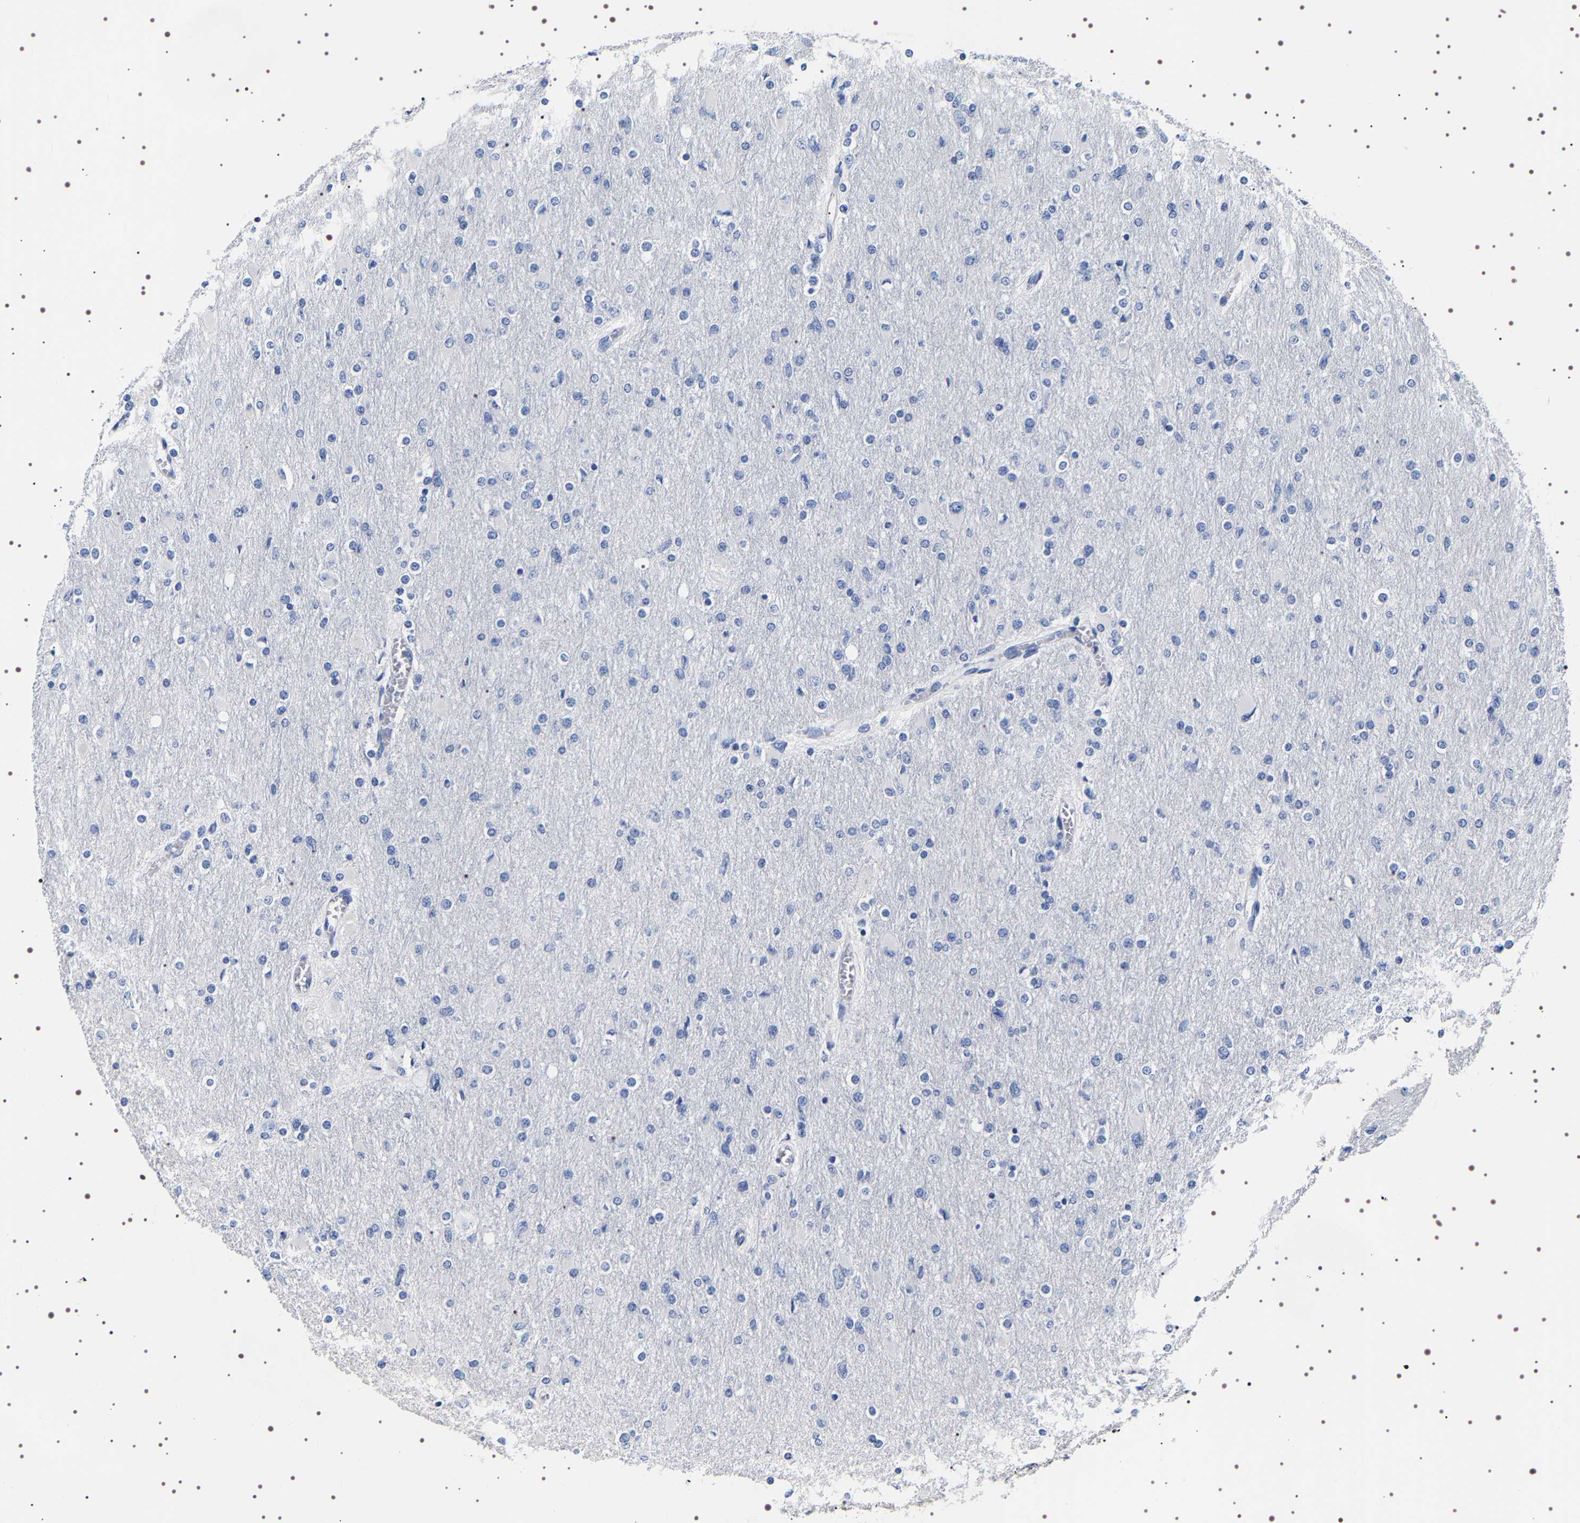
{"staining": {"intensity": "negative", "quantity": "none", "location": "none"}, "tissue": "glioma", "cell_type": "Tumor cells", "image_type": "cancer", "snomed": [{"axis": "morphology", "description": "Glioma, malignant, High grade"}, {"axis": "topography", "description": "Cerebral cortex"}], "caption": "High magnification brightfield microscopy of glioma stained with DAB (3,3'-diaminobenzidine) (brown) and counterstained with hematoxylin (blue): tumor cells show no significant expression.", "gene": "UBQLN3", "patient": {"sex": "female", "age": 36}}